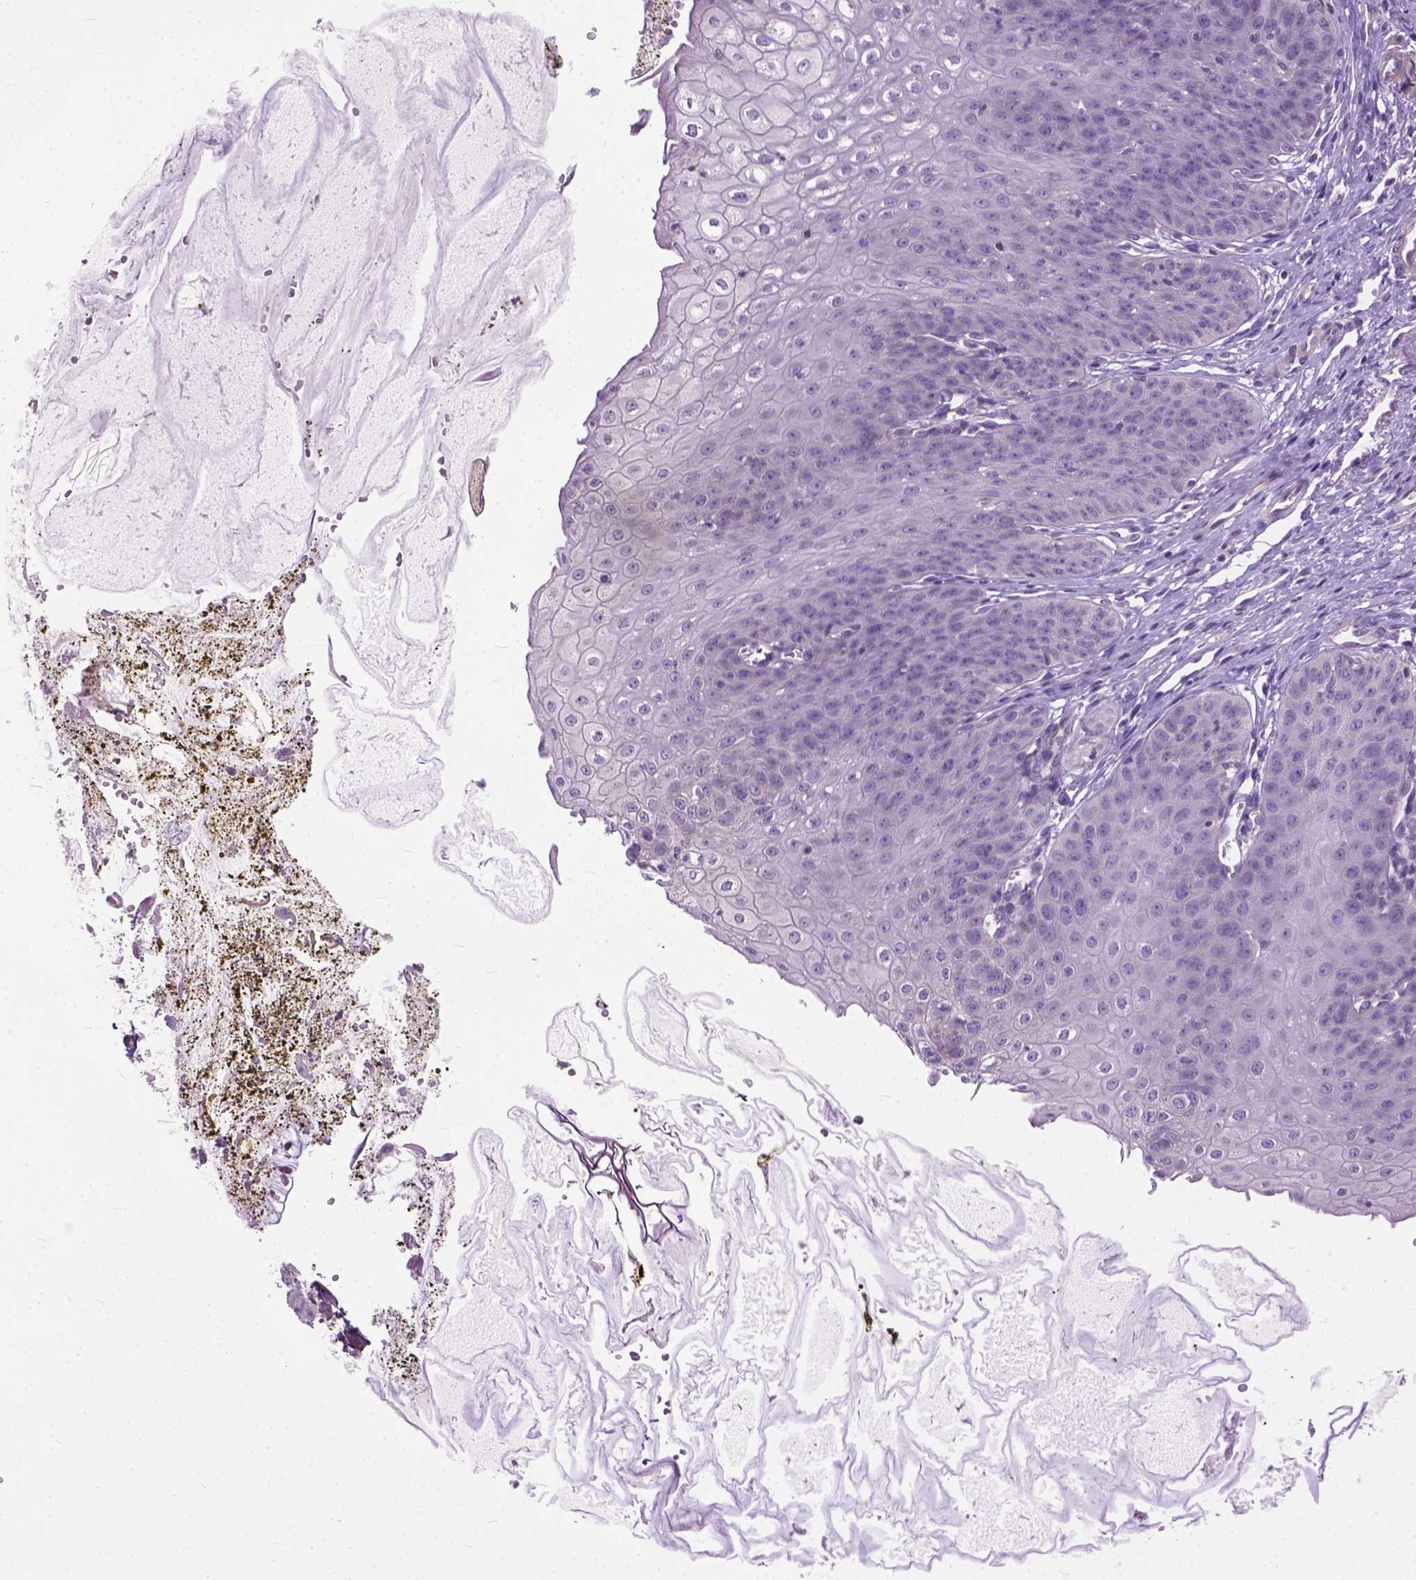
{"staining": {"intensity": "negative", "quantity": "none", "location": "none"}, "tissue": "esophagus", "cell_type": "Squamous epithelial cells", "image_type": "normal", "snomed": [{"axis": "morphology", "description": "Normal tissue, NOS"}, {"axis": "topography", "description": "Esophagus"}], "caption": "Image shows no significant protein positivity in squamous epithelial cells of unremarkable esophagus.", "gene": "BANF2", "patient": {"sex": "male", "age": 71}}